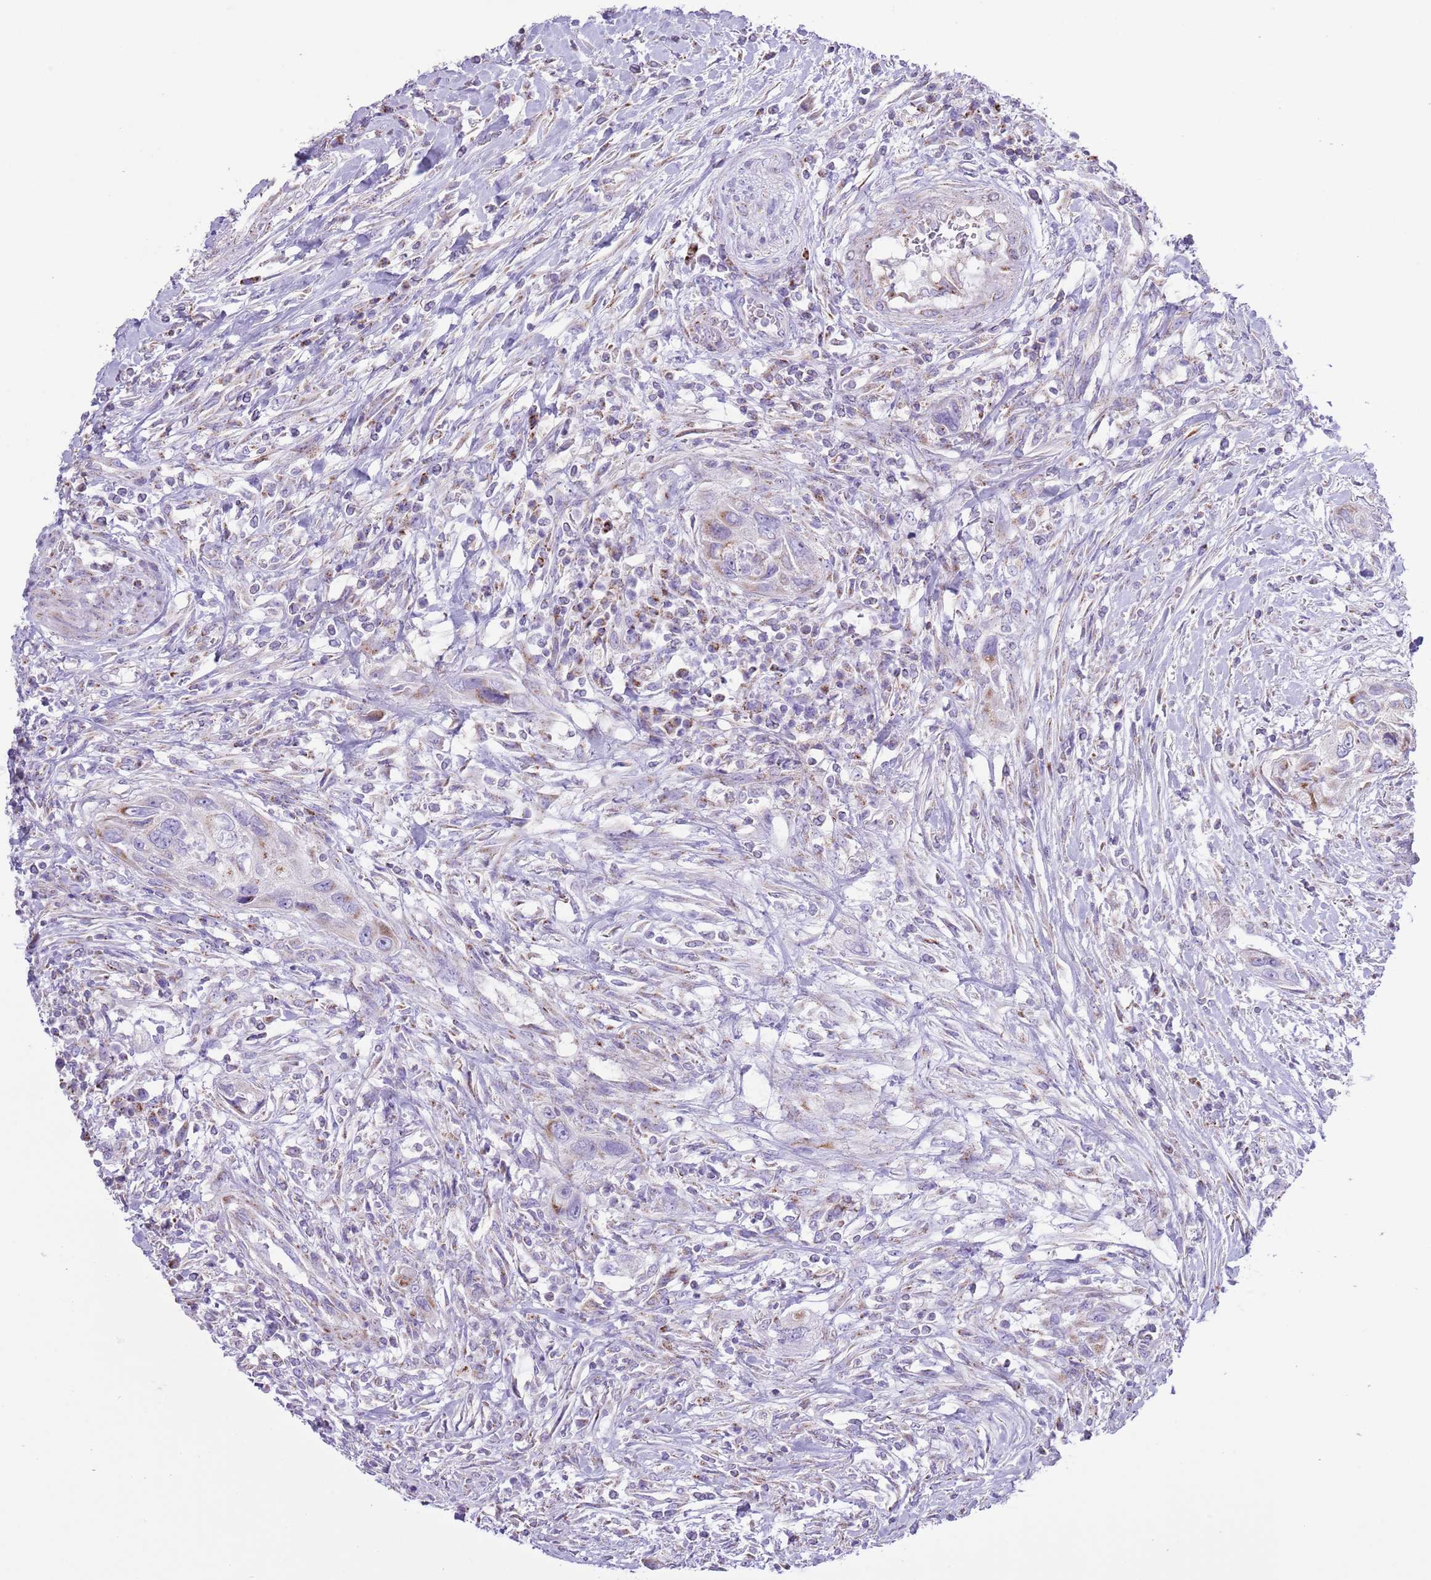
{"staining": {"intensity": "weak", "quantity": "<25%", "location": "cytoplasmic/membranous"}, "tissue": "urothelial cancer", "cell_type": "Tumor cells", "image_type": "cancer", "snomed": [{"axis": "morphology", "description": "Urothelial carcinoma, High grade"}, {"axis": "topography", "description": "Urinary bladder"}], "caption": "High-grade urothelial carcinoma was stained to show a protein in brown. There is no significant expression in tumor cells.", "gene": "ATP6V1B1", "patient": {"sex": "female", "age": 60}}